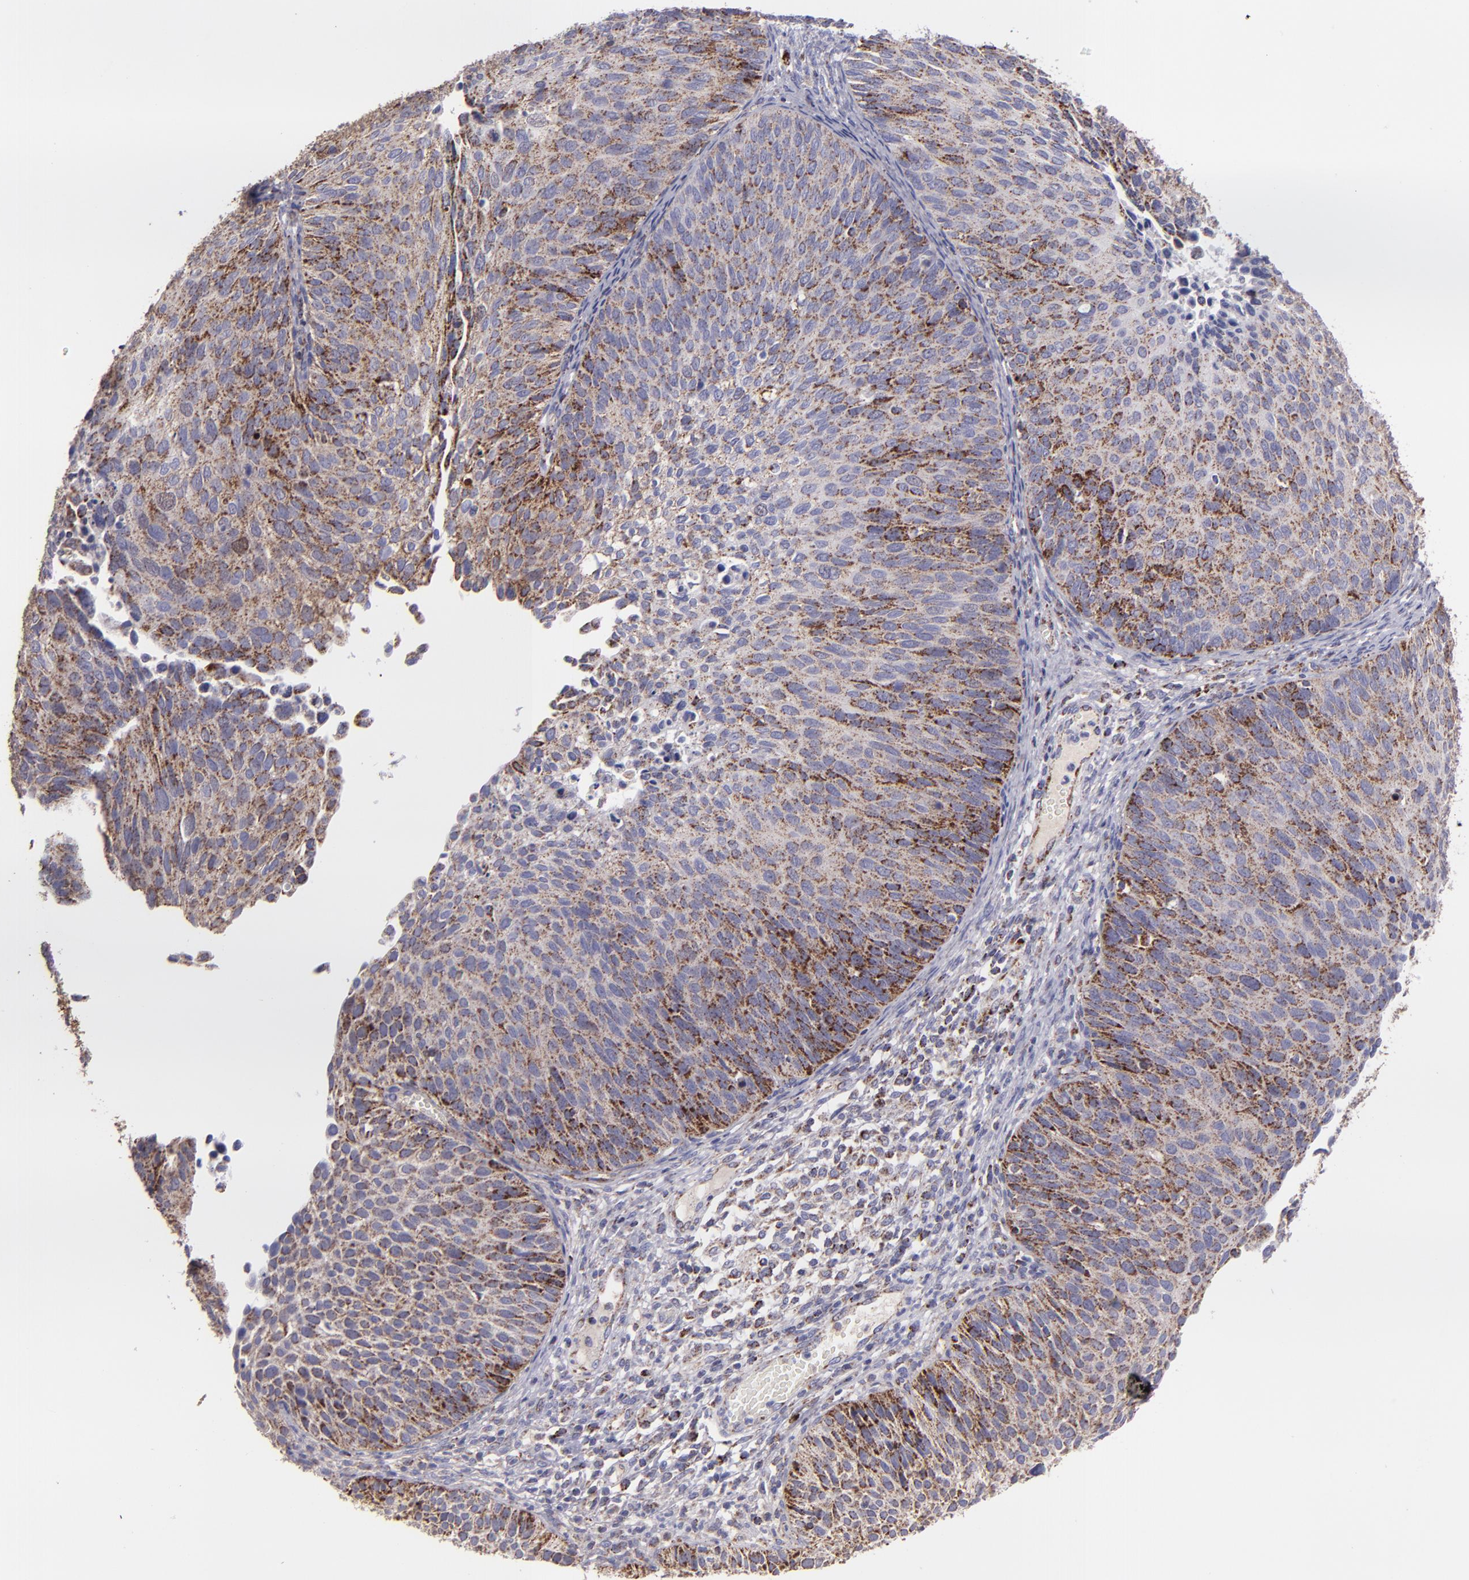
{"staining": {"intensity": "moderate", "quantity": ">75%", "location": "cytoplasmic/membranous"}, "tissue": "cervical cancer", "cell_type": "Tumor cells", "image_type": "cancer", "snomed": [{"axis": "morphology", "description": "Squamous cell carcinoma, NOS"}, {"axis": "topography", "description": "Cervix"}], "caption": "Squamous cell carcinoma (cervical) stained with a protein marker displays moderate staining in tumor cells.", "gene": "HSPD1", "patient": {"sex": "female", "age": 36}}